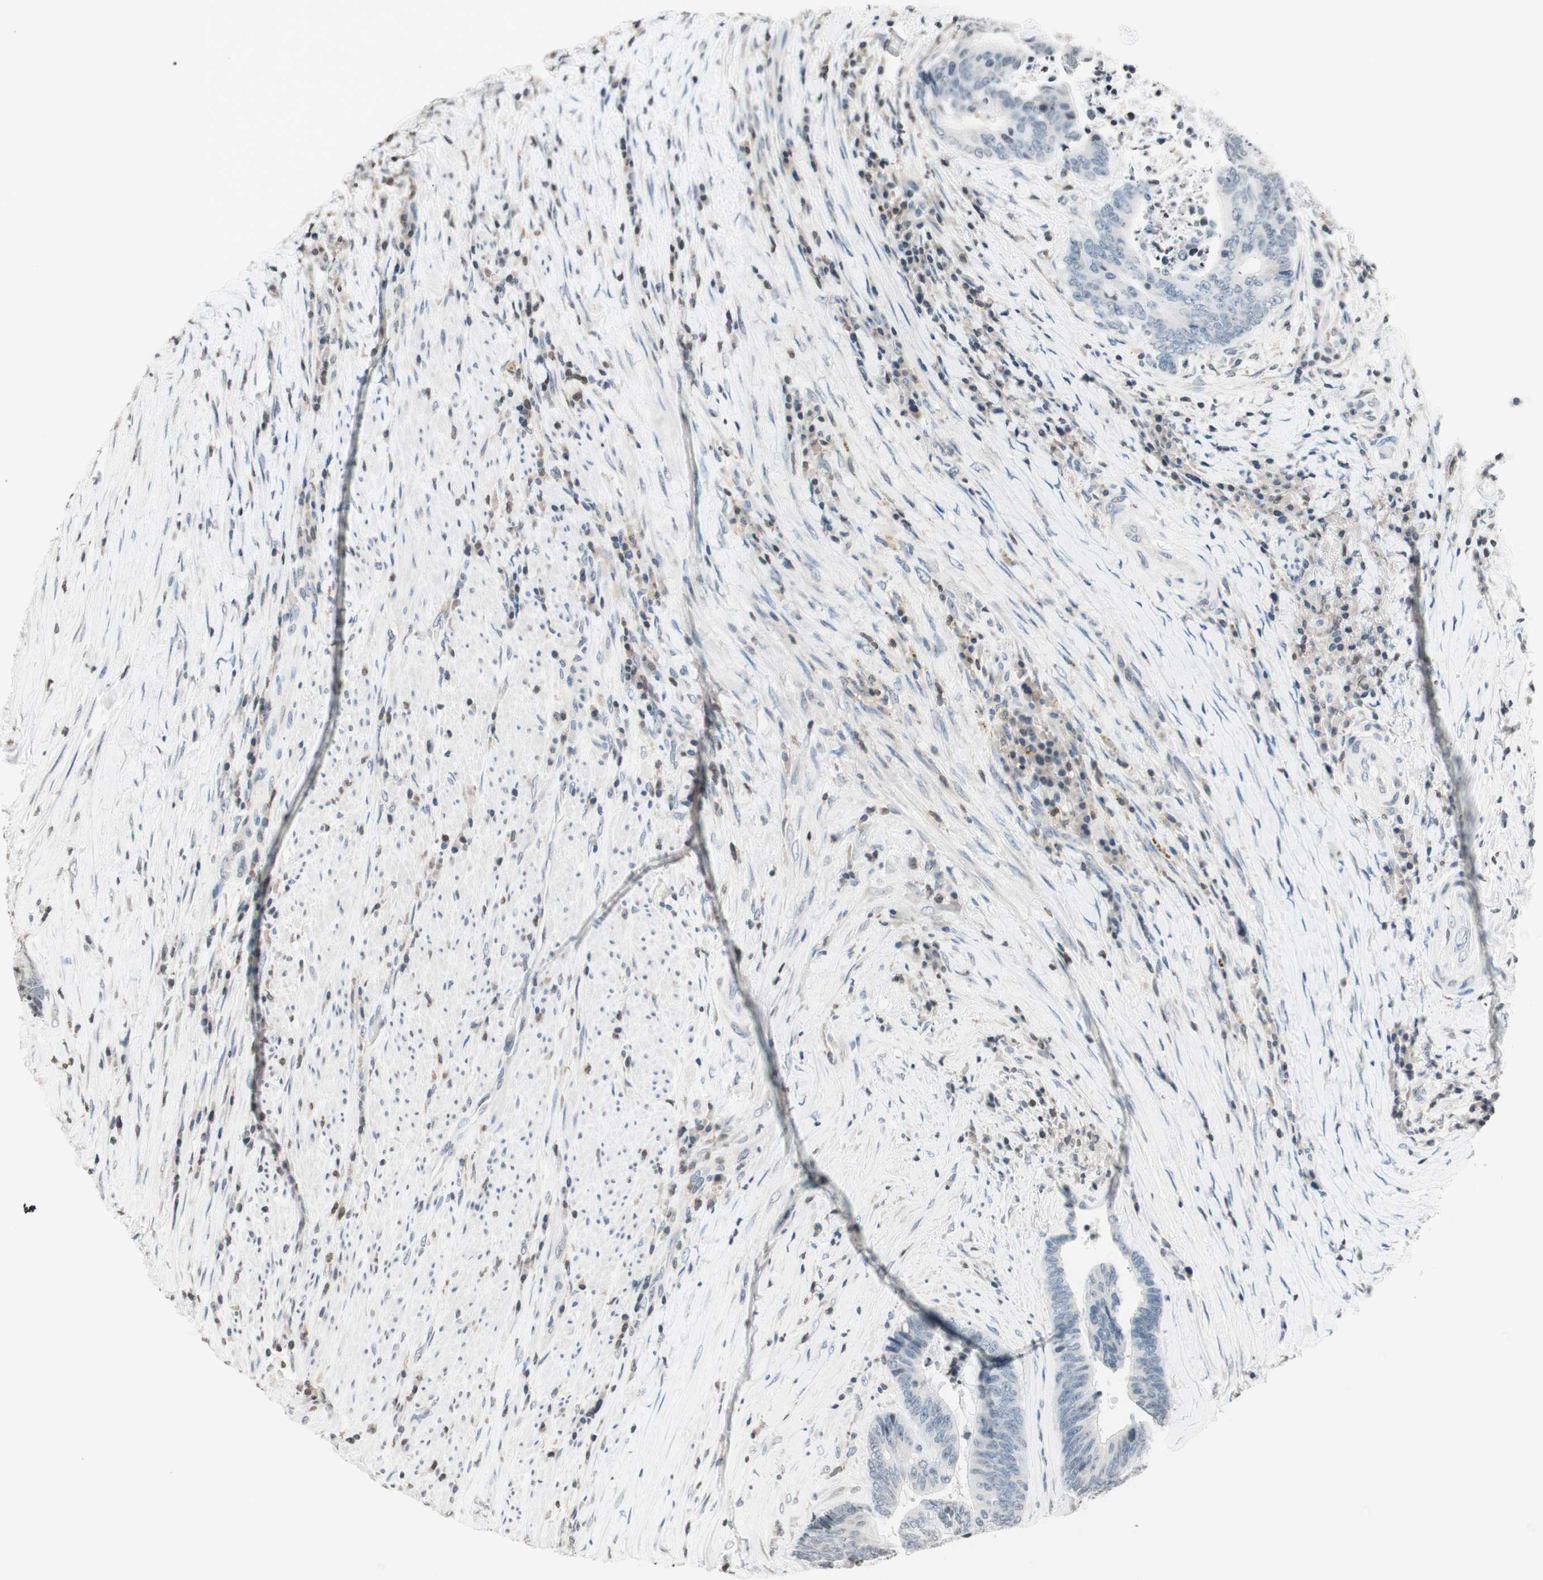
{"staining": {"intensity": "negative", "quantity": "none", "location": "none"}, "tissue": "colorectal cancer", "cell_type": "Tumor cells", "image_type": "cancer", "snomed": [{"axis": "morphology", "description": "Adenocarcinoma, NOS"}, {"axis": "topography", "description": "Rectum"}], "caption": "Immunohistochemistry of human adenocarcinoma (colorectal) demonstrates no staining in tumor cells. The staining was performed using DAB (3,3'-diaminobenzidine) to visualize the protein expression in brown, while the nuclei were stained in blue with hematoxylin (Magnification: 20x).", "gene": "WIPF1", "patient": {"sex": "male", "age": 72}}